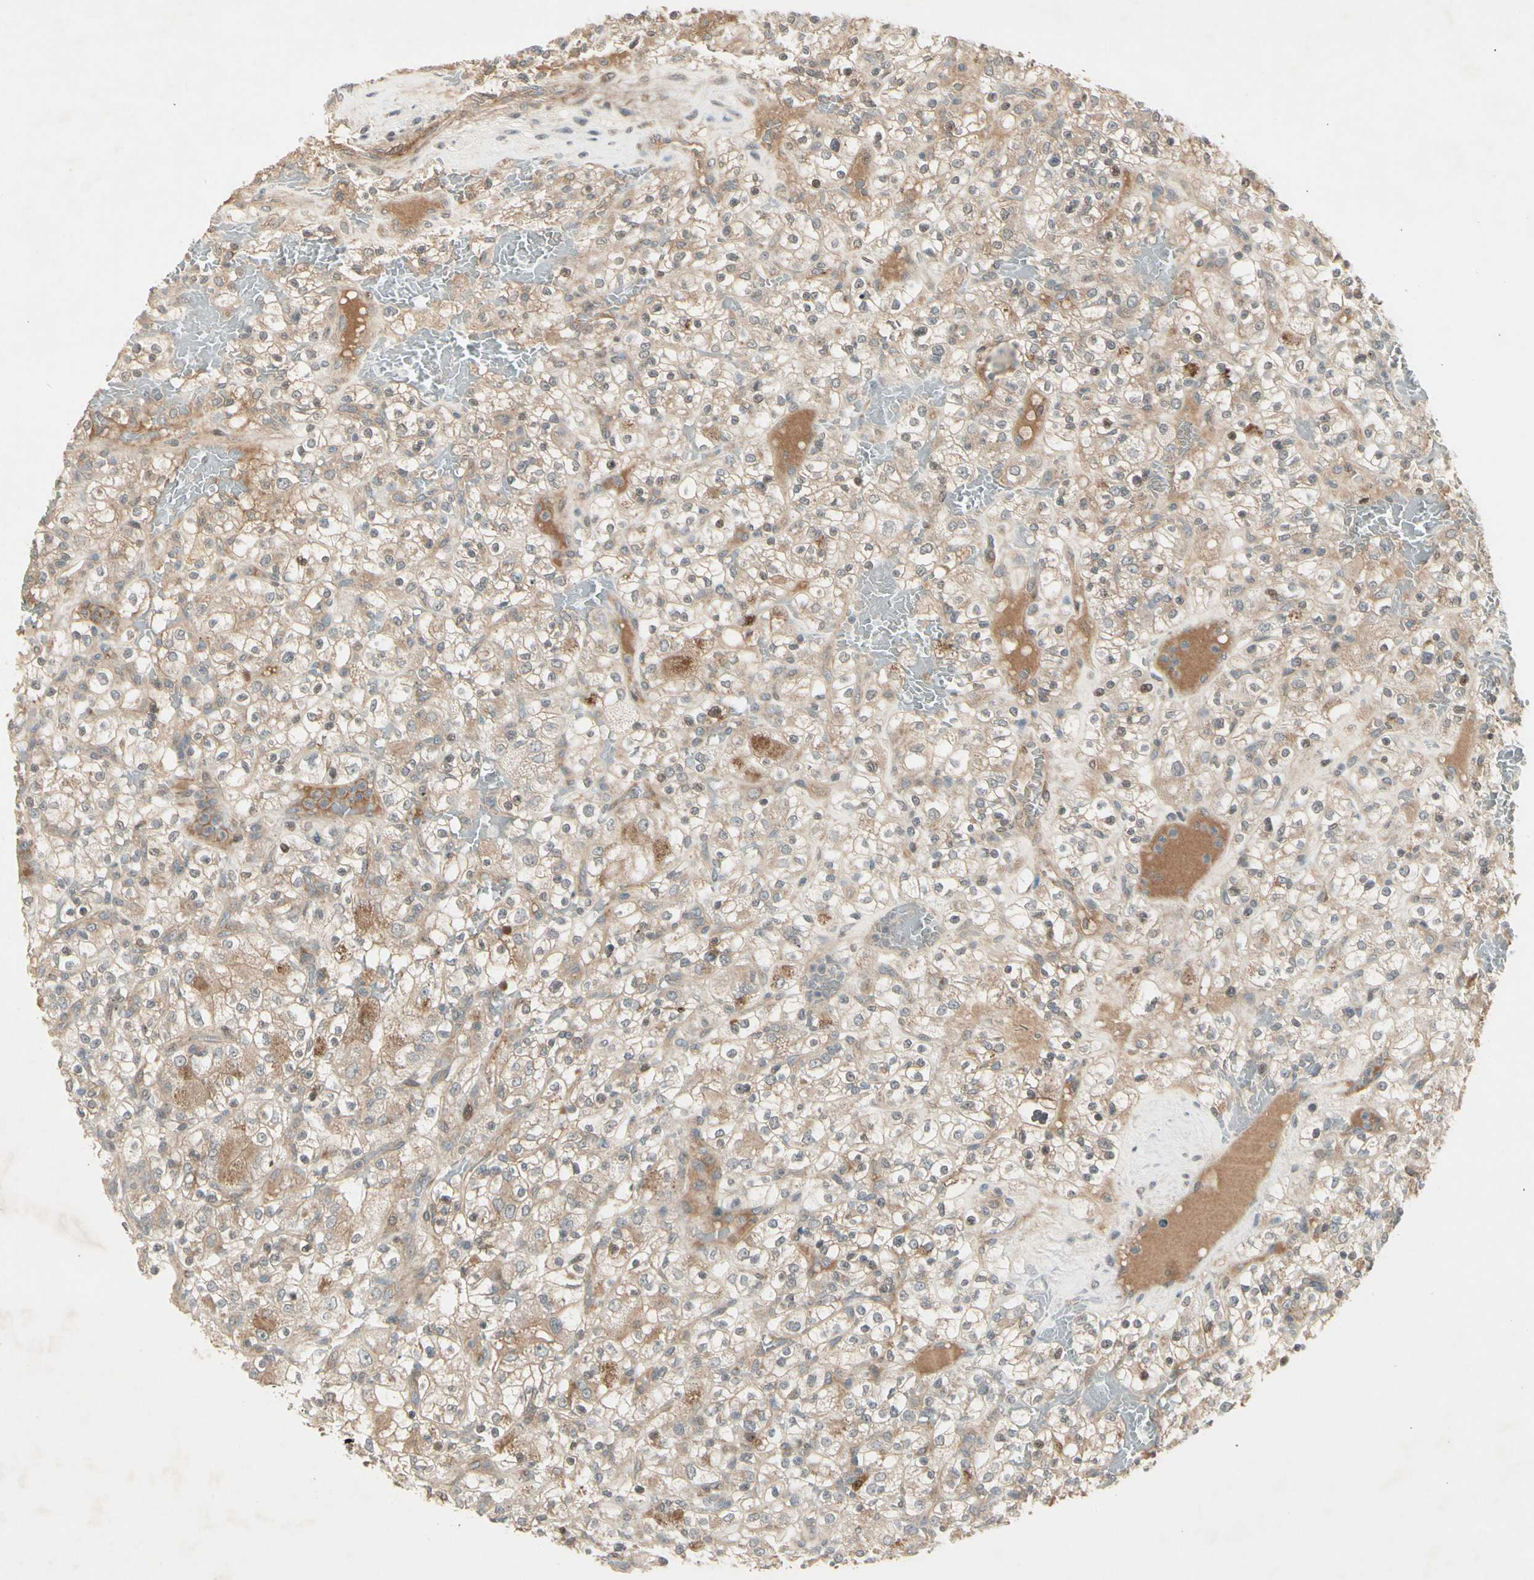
{"staining": {"intensity": "weak", "quantity": "25%-75%", "location": "cytoplasmic/membranous"}, "tissue": "renal cancer", "cell_type": "Tumor cells", "image_type": "cancer", "snomed": [{"axis": "morphology", "description": "Normal tissue, NOS"}, {"axis": "morphology", "description": "Adenocarcinoma, NOS"}, {"axis": "topography", "description": "Kidney"}], "caption": "This photomicrograph exhibits renal adenocarcinoma stained with immunohistochemistry to label a protein in brown. The cytoplasmic/membranous of tumor cells show weak positivity for the protein. Nuclei are counter-stained blue.", "gene": "FHDC1", "patient": {"sex": "female", "age": 72}}